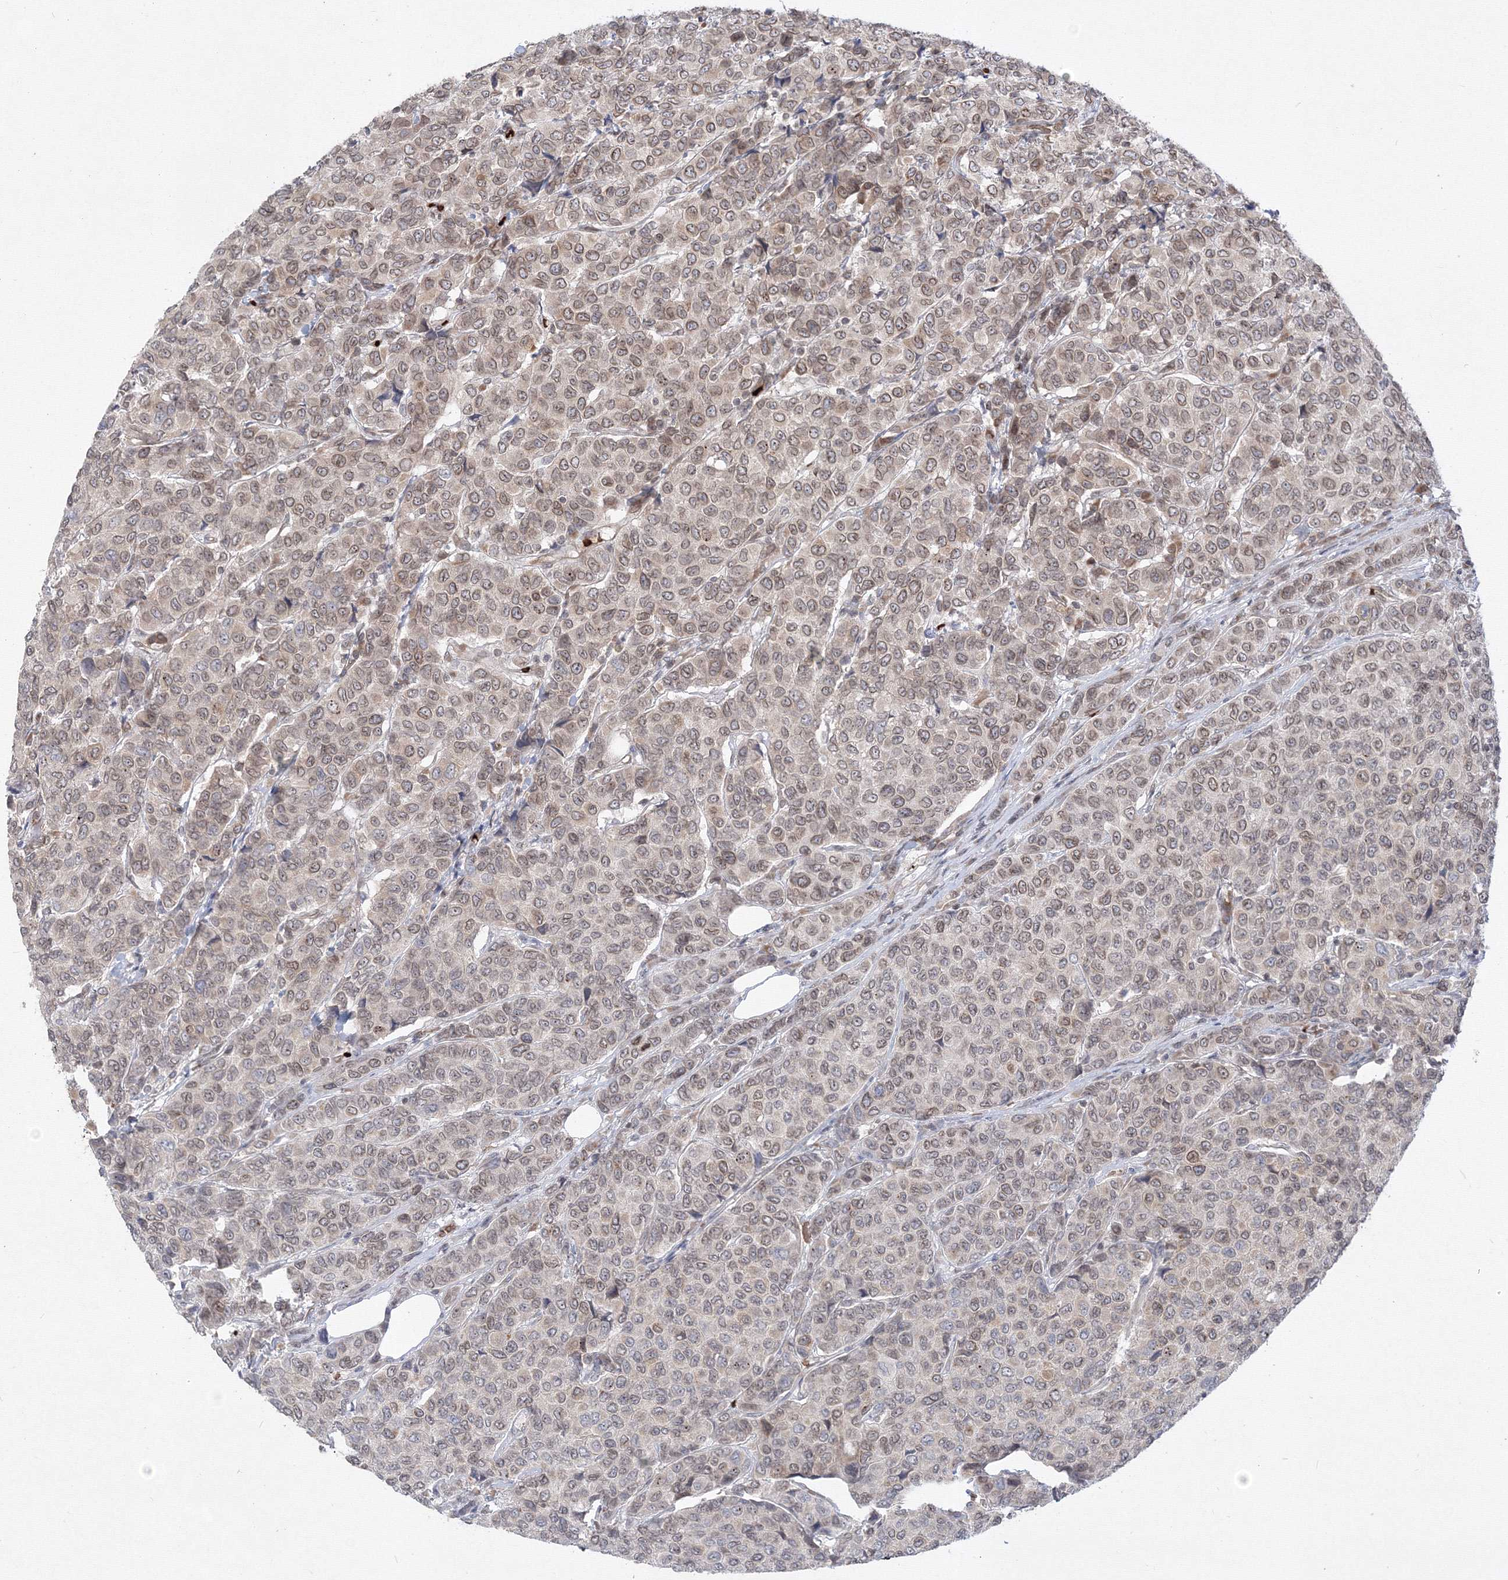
{"staining": {"intensity": "weak", "quantity": "25%-75%", "location": "cytoplasmic/membranous,nuclear"}, "tissue": "breast cancer", "cell_type": "Tumor cells", "image_type": "cancer", "snomed": [{"axis": "morphology", "description": "Duct carcinoma"}, {"axis": "topography", "description": "Breast"}], "caption": "This micrograph displays breast intraductal carcinoma stained with IHC to label a protein in brown. The cytoplasmic/membranous and nuclear of tumor cells show weak positivity for the protein. Nuclei are counter-stained blue.", "gene": "DNAJB2", "patient": {"sex": "female", "age": 55}}